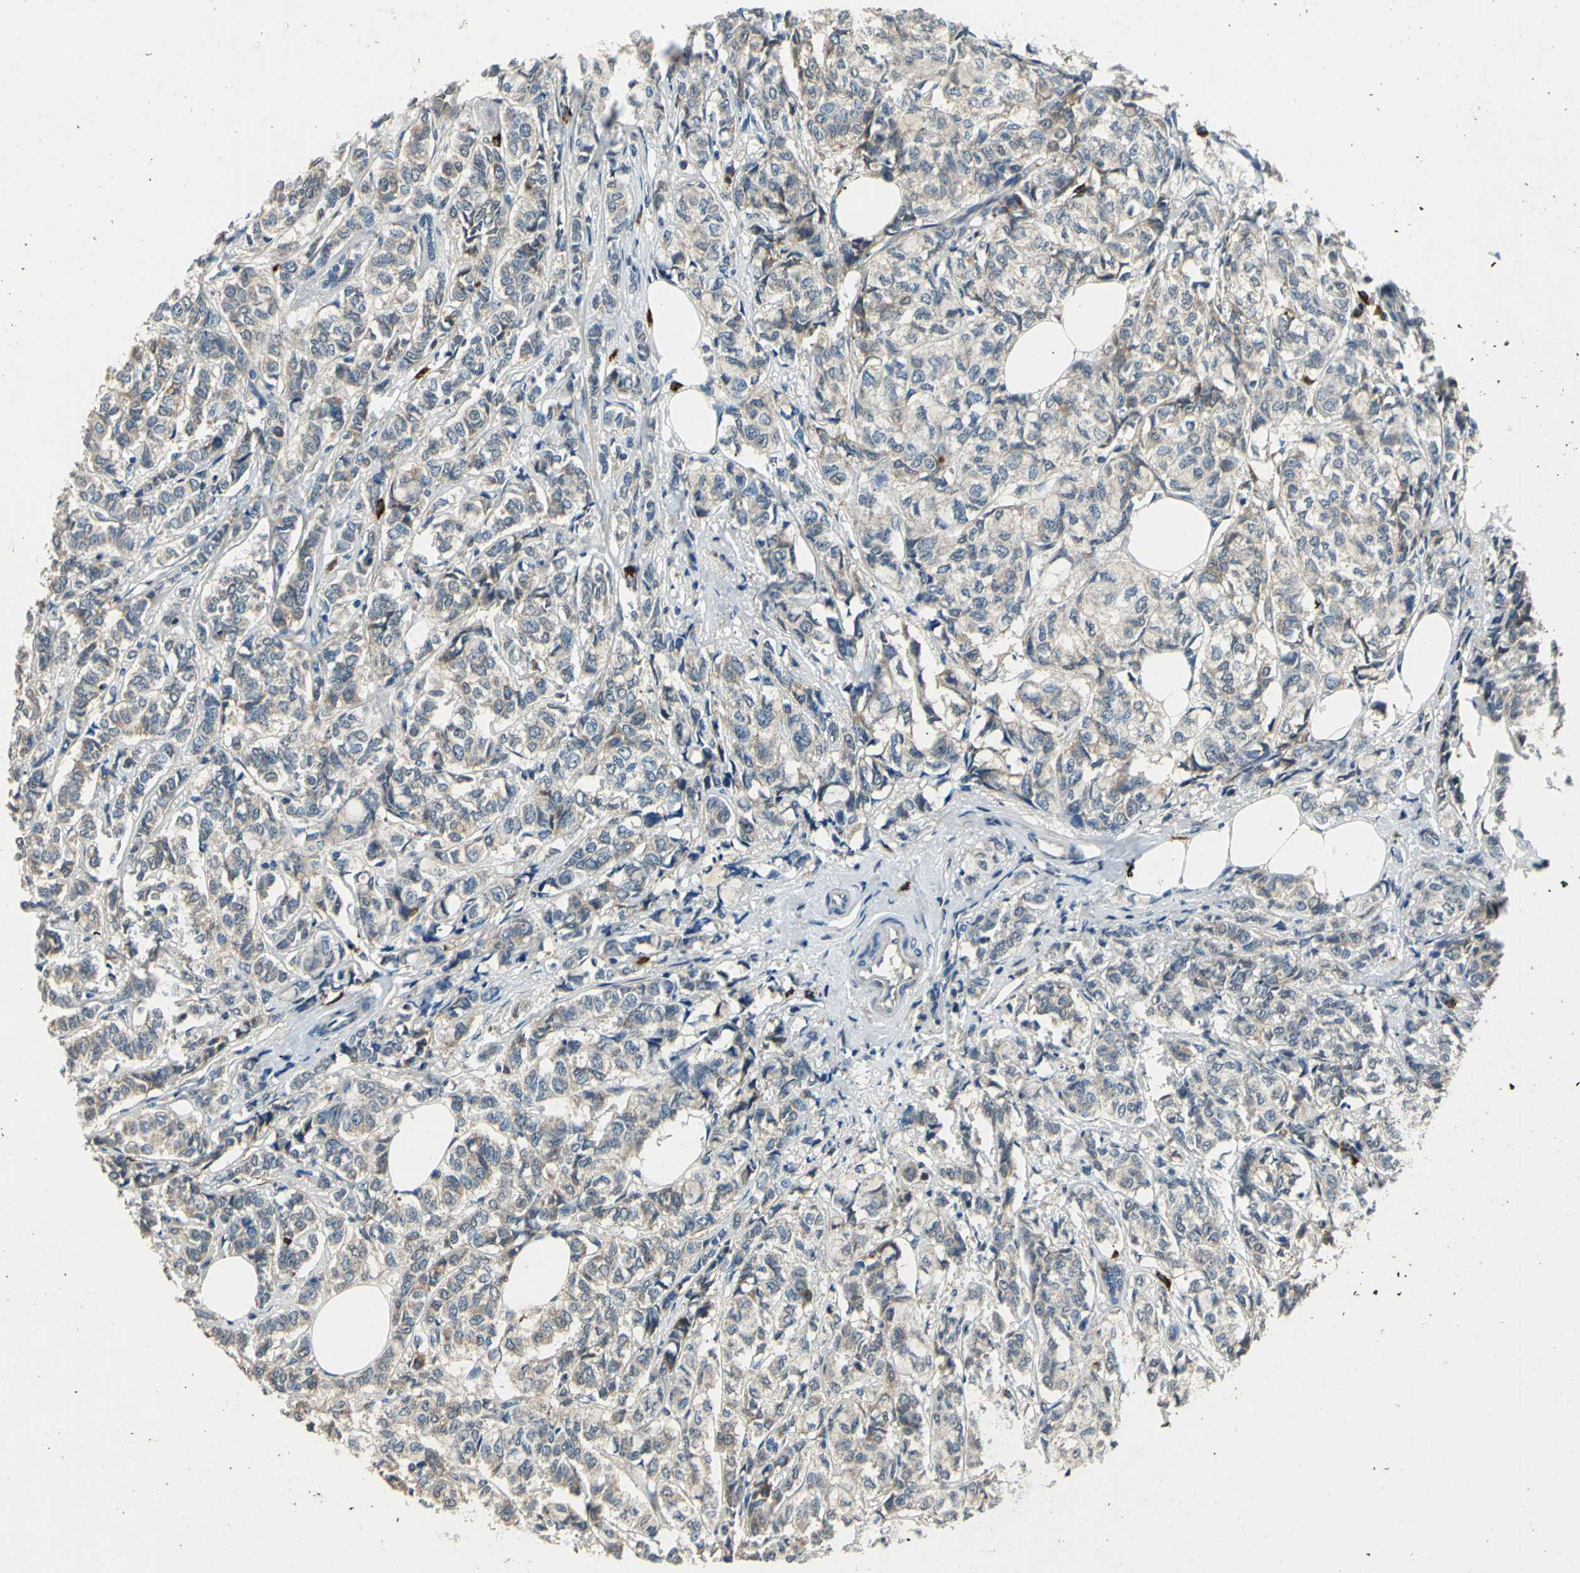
{"staining": {"intensity": "weak", "quantity": ">75%", "location": "cytoplasmic/membranous"}, "tissue": "breast cancer", "cell_type": "Tumor cells", "image_type": "cancer", "snomed": [{"axis": "morphology", "description": "Lobular carcinoma"}, {"axis": "topography", "description": "Breast"}], "caption": "A low amount of weak cytoplasmic/membranous positivity is seen in about >75% of tumor cells in breast cancer tissue.", "gene": "SLC19A2", "patient": {"sex": "female", "age": 60}}